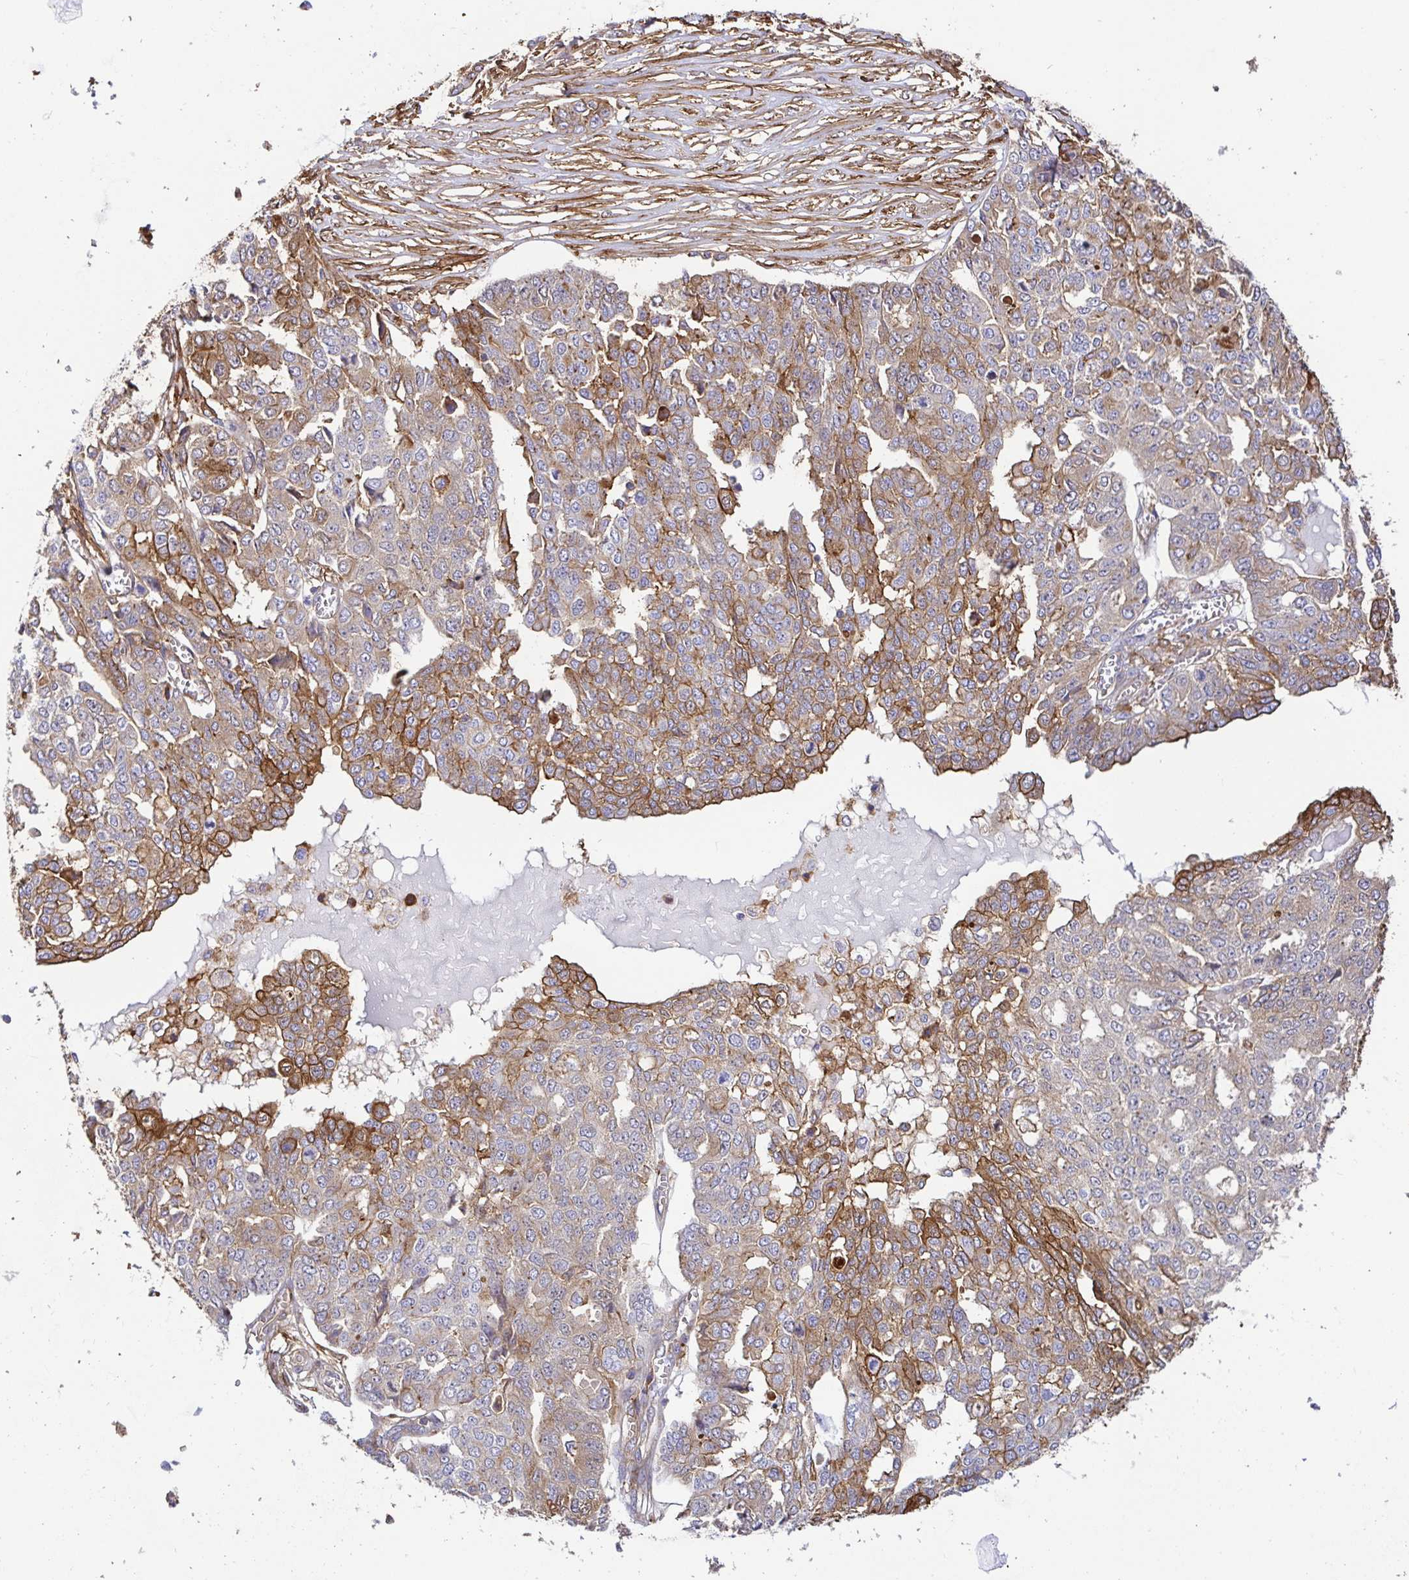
{"staining": {"intensity": "moderate", "quantity": "<25%", "location": "cytoplasmic/membranous"}, "tissue": "ovarian cancer", "cell_type": "Tumor cells", "image_type": "cancer", "snomed": [{"axis": "morphology", "description": "Cystadenocarcinoma, serous, NOS"}, {"axis": "topography", "description": "Soft tissue"}, {"axis": "topography", "description": "Ovary"}], "caption": "A brown stain shows moderate cytoplasmic/membranous positivity of a protein in human serous cystadenocarcinoma (ovarian) tumor cells.", "gene": "ANXA2", "patient": {"sex": "female", "age": 57}}